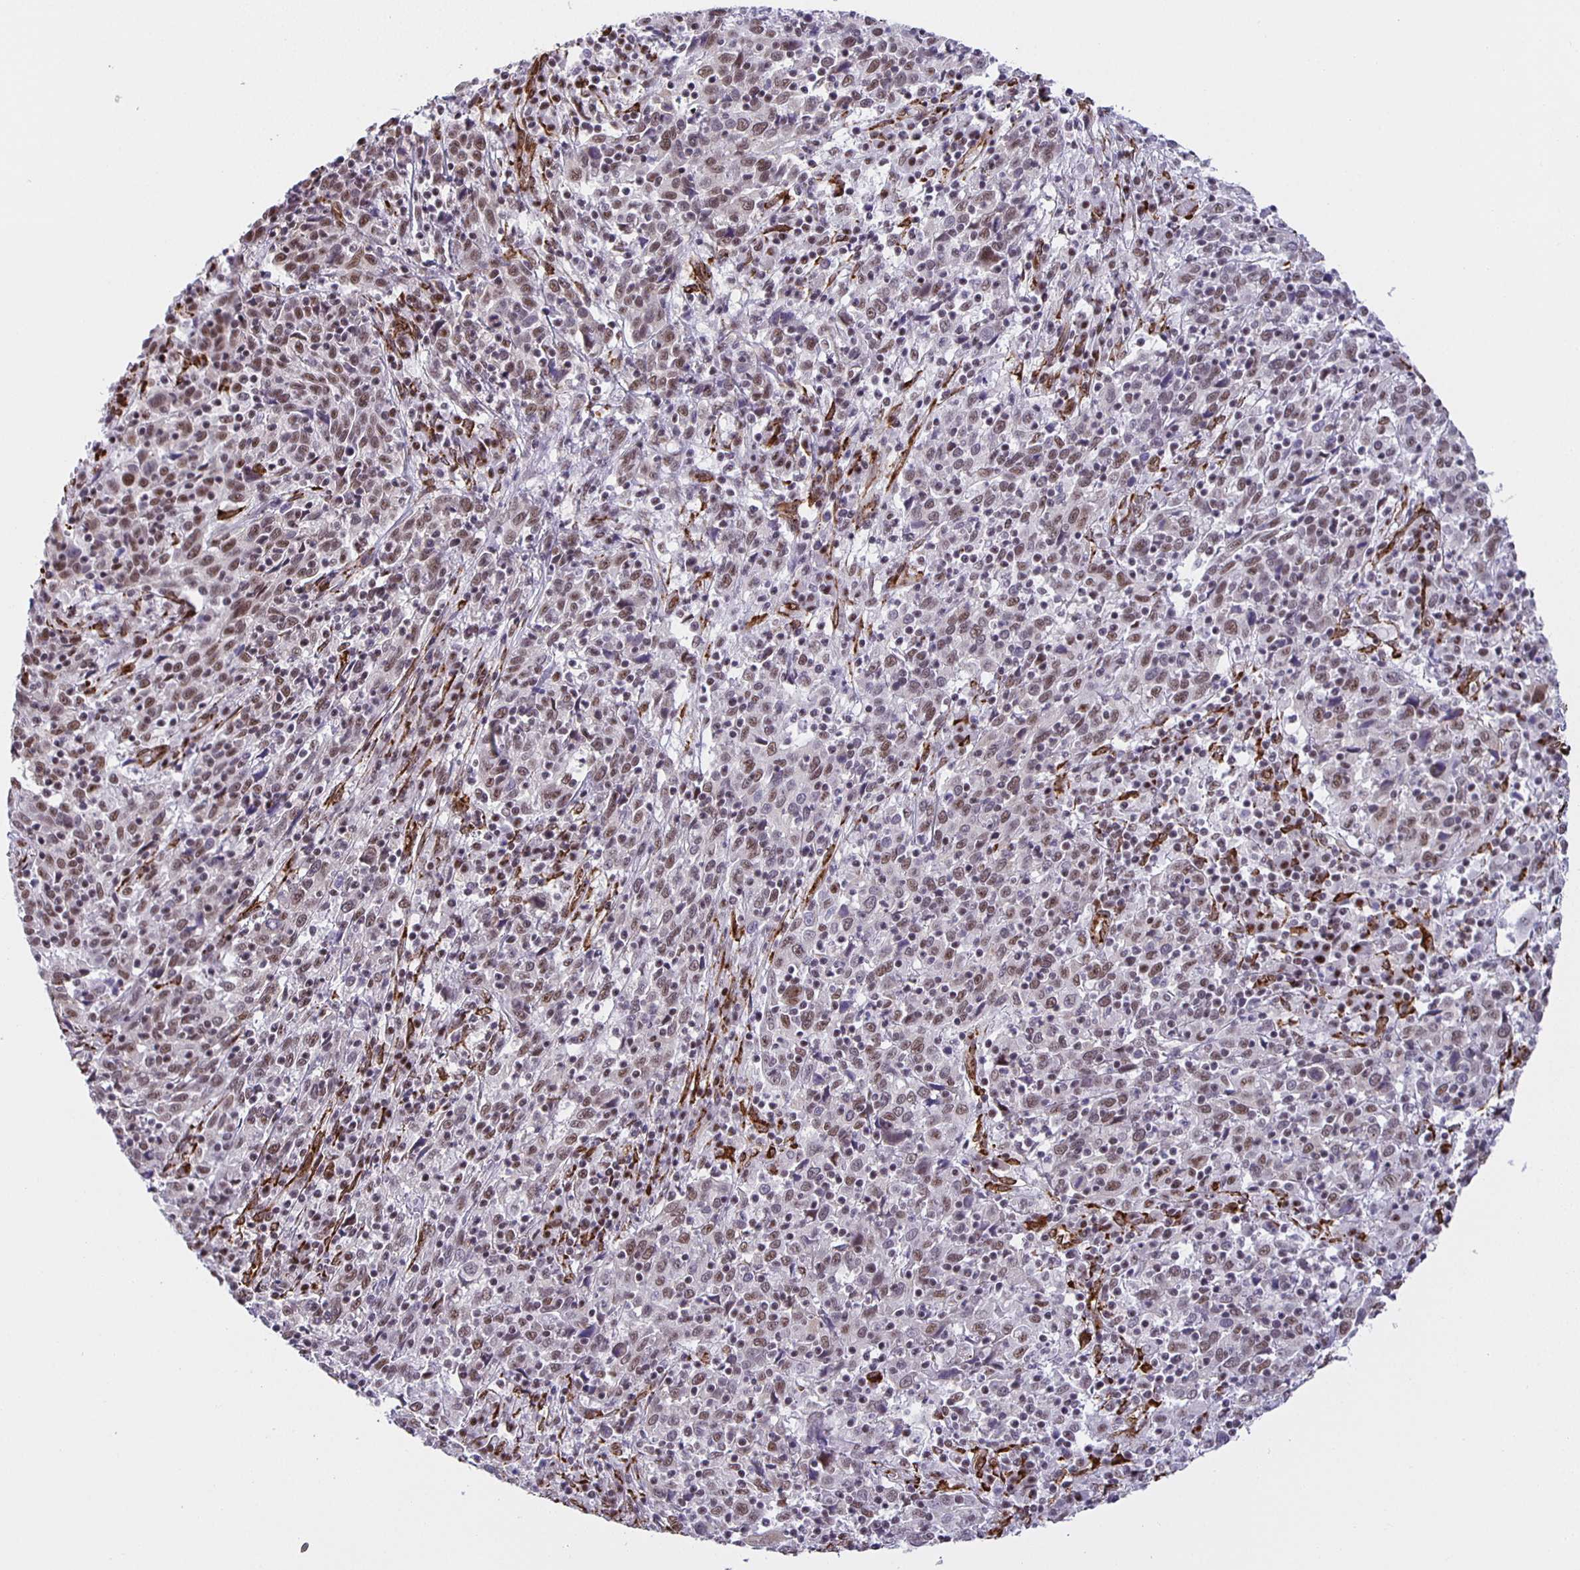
{"staining": {"intensity": "weak", "quantity": "25%-75%", "location": "nuclear"}, "tissue": "cervical cancer", "cell_type": "Tumor cells", "image_type": "cancer", "snomed": [{"axis": "morphology", "description": "Squamous cell carcinoma, NOS"}, {"axis": "topography", "description": "Cervix"}], "caption": "A micrograph showing weak nuclear positivity in about 25%-75% of tumor cells in cervical cancer, as visualized by brown immunohistochemical staining.", "gene": "ZRANB2", "patient": {"sex": "female", "age": 46}}